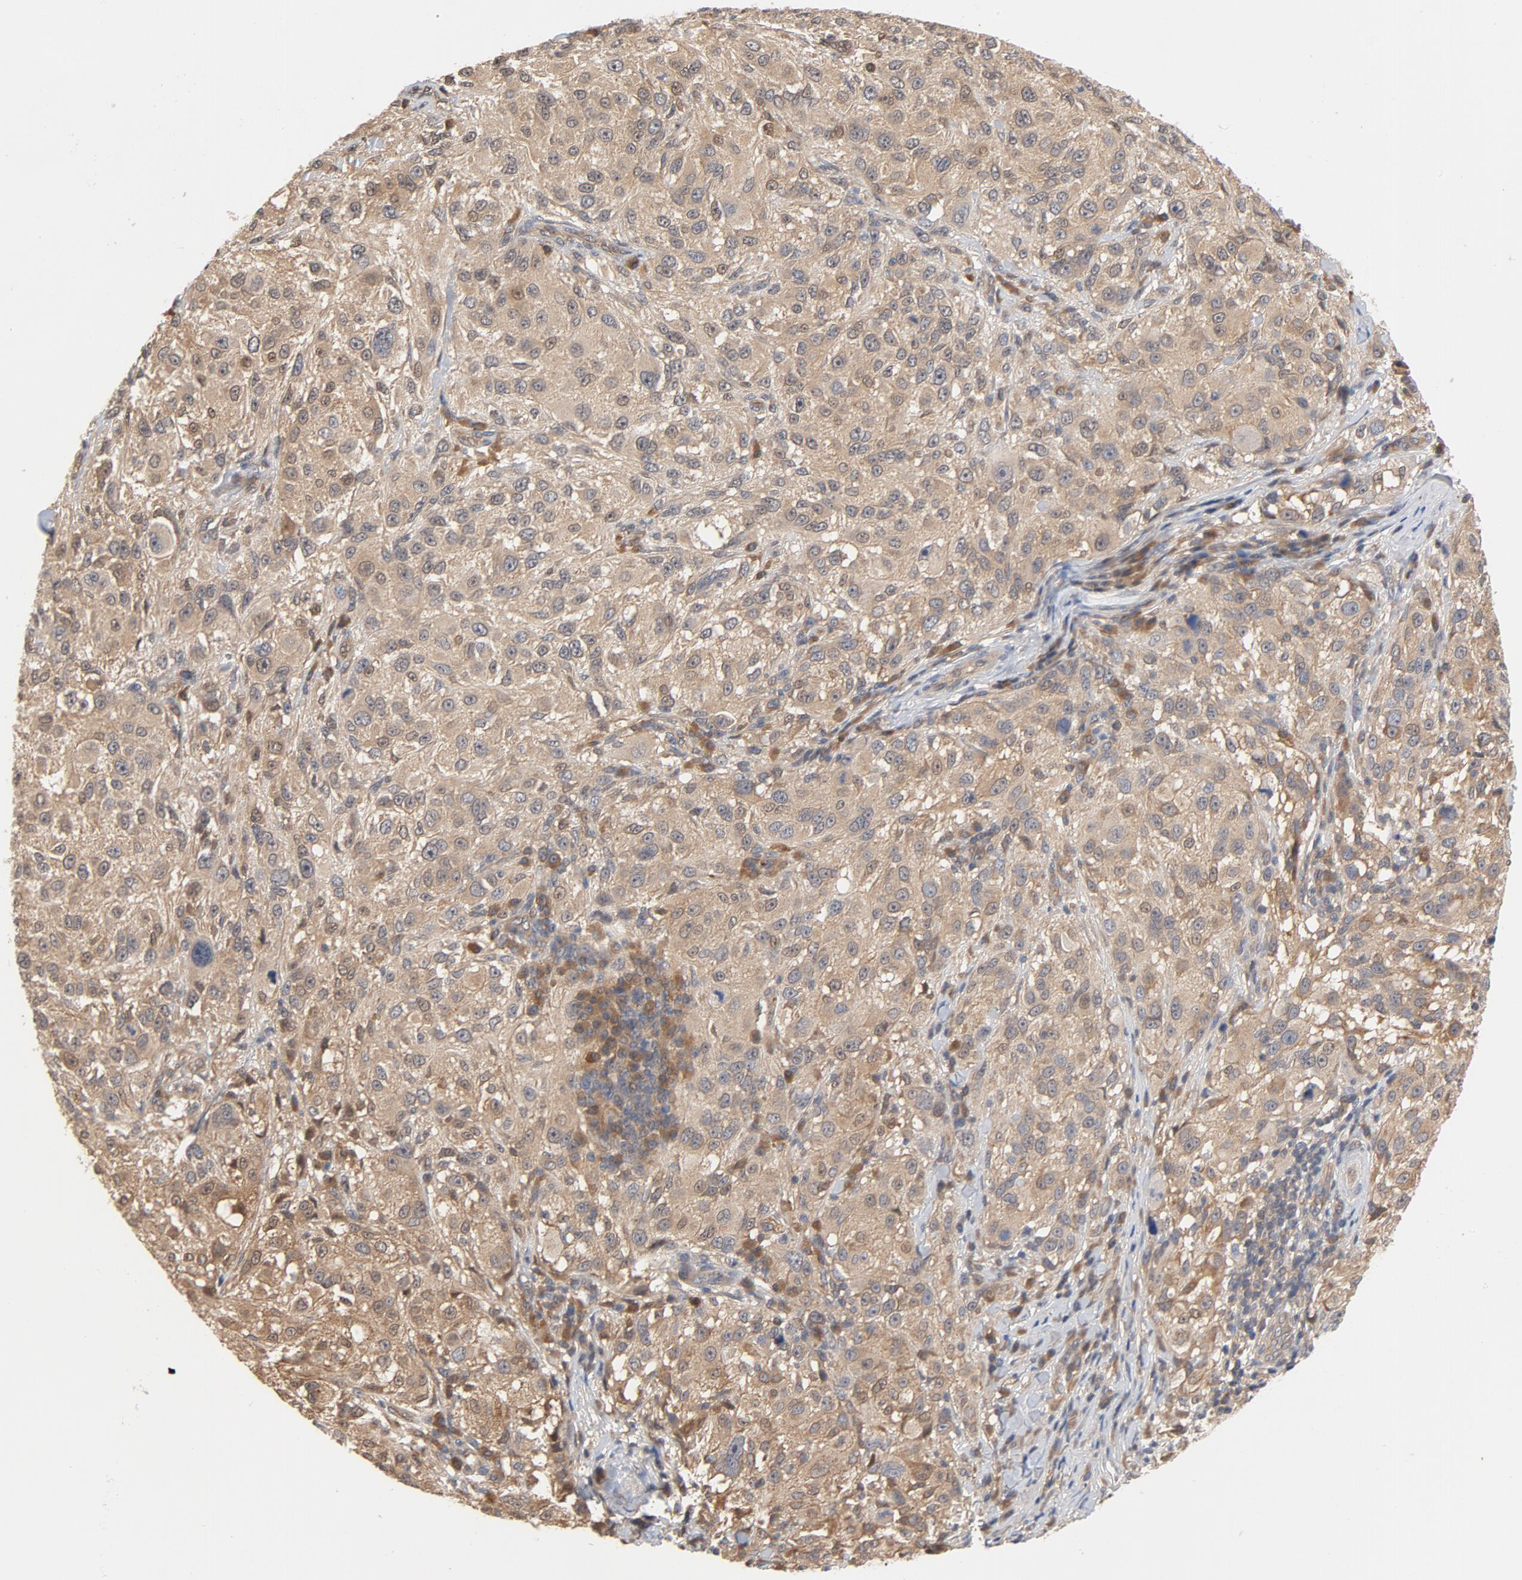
{"staining": {"intensity": "weak", "quantity": ">75%", "location": "cytoplasmic/membranous"}, "tissue": "melanoma", "cell_type": "Tumor cells", "image_type": "cancer", "snomed": [{"axis": "morphology", "description": "Necrosis, NOS"}, {"axis": "morphology", "description": "Malignant melanoma, NOS"}, {"axis": "topography", "description": "Skin"}], "caption": "There is low levels of weak cytoplasmic/membranous positivity in tumor cells of melanoma, as demonstrated by immunohistochemical staining (brown color).", "gene": "PITPNM2", "patient": {"sex": "female", "age": 87}}